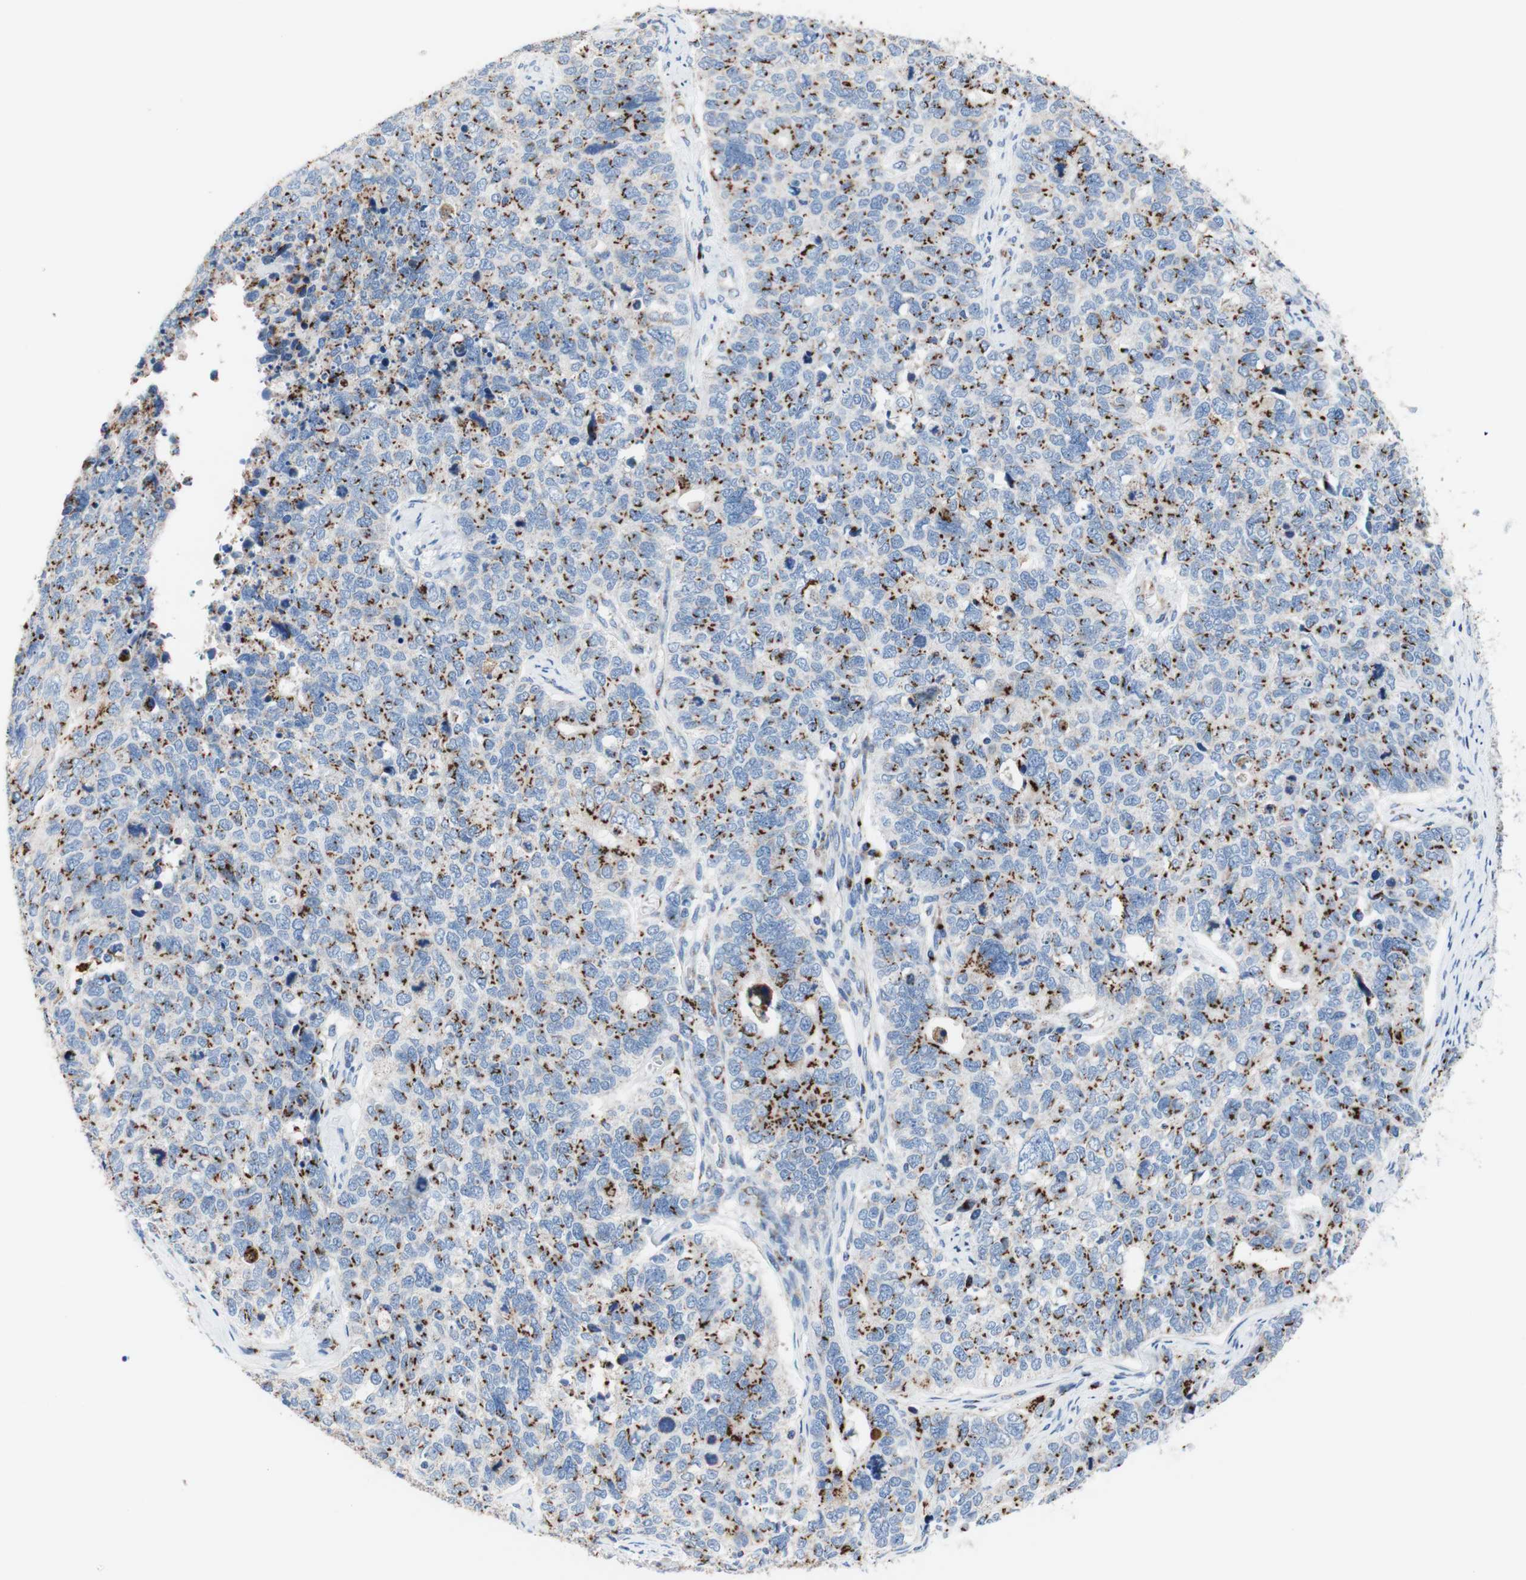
{"staining": {"intensity": "moderate", "quantity": "25%-75%", "location": "cytoplasmic/membranous"}, "tissue": "cervical cancer", "cell_type": "Tumor cells", "image_type": "cancer", "snomed": [{"axis": "morphology", "description": "Squamous cell carcinoma, NOS"}, {"axis": "topography", "description": "Cervix"}], "caption": "An image of human squamous cell carcinoma (cervical) stained for a protein demonstrates moderate cytoplasmic/membranous brown staining in tumor cells. Using DAB (brown) and hematoxylin (blue) stains, captured at high magnification using brightfield microscopy.", "gene": "GALNT2", "patient": {"sex": "female", "age": 63}}